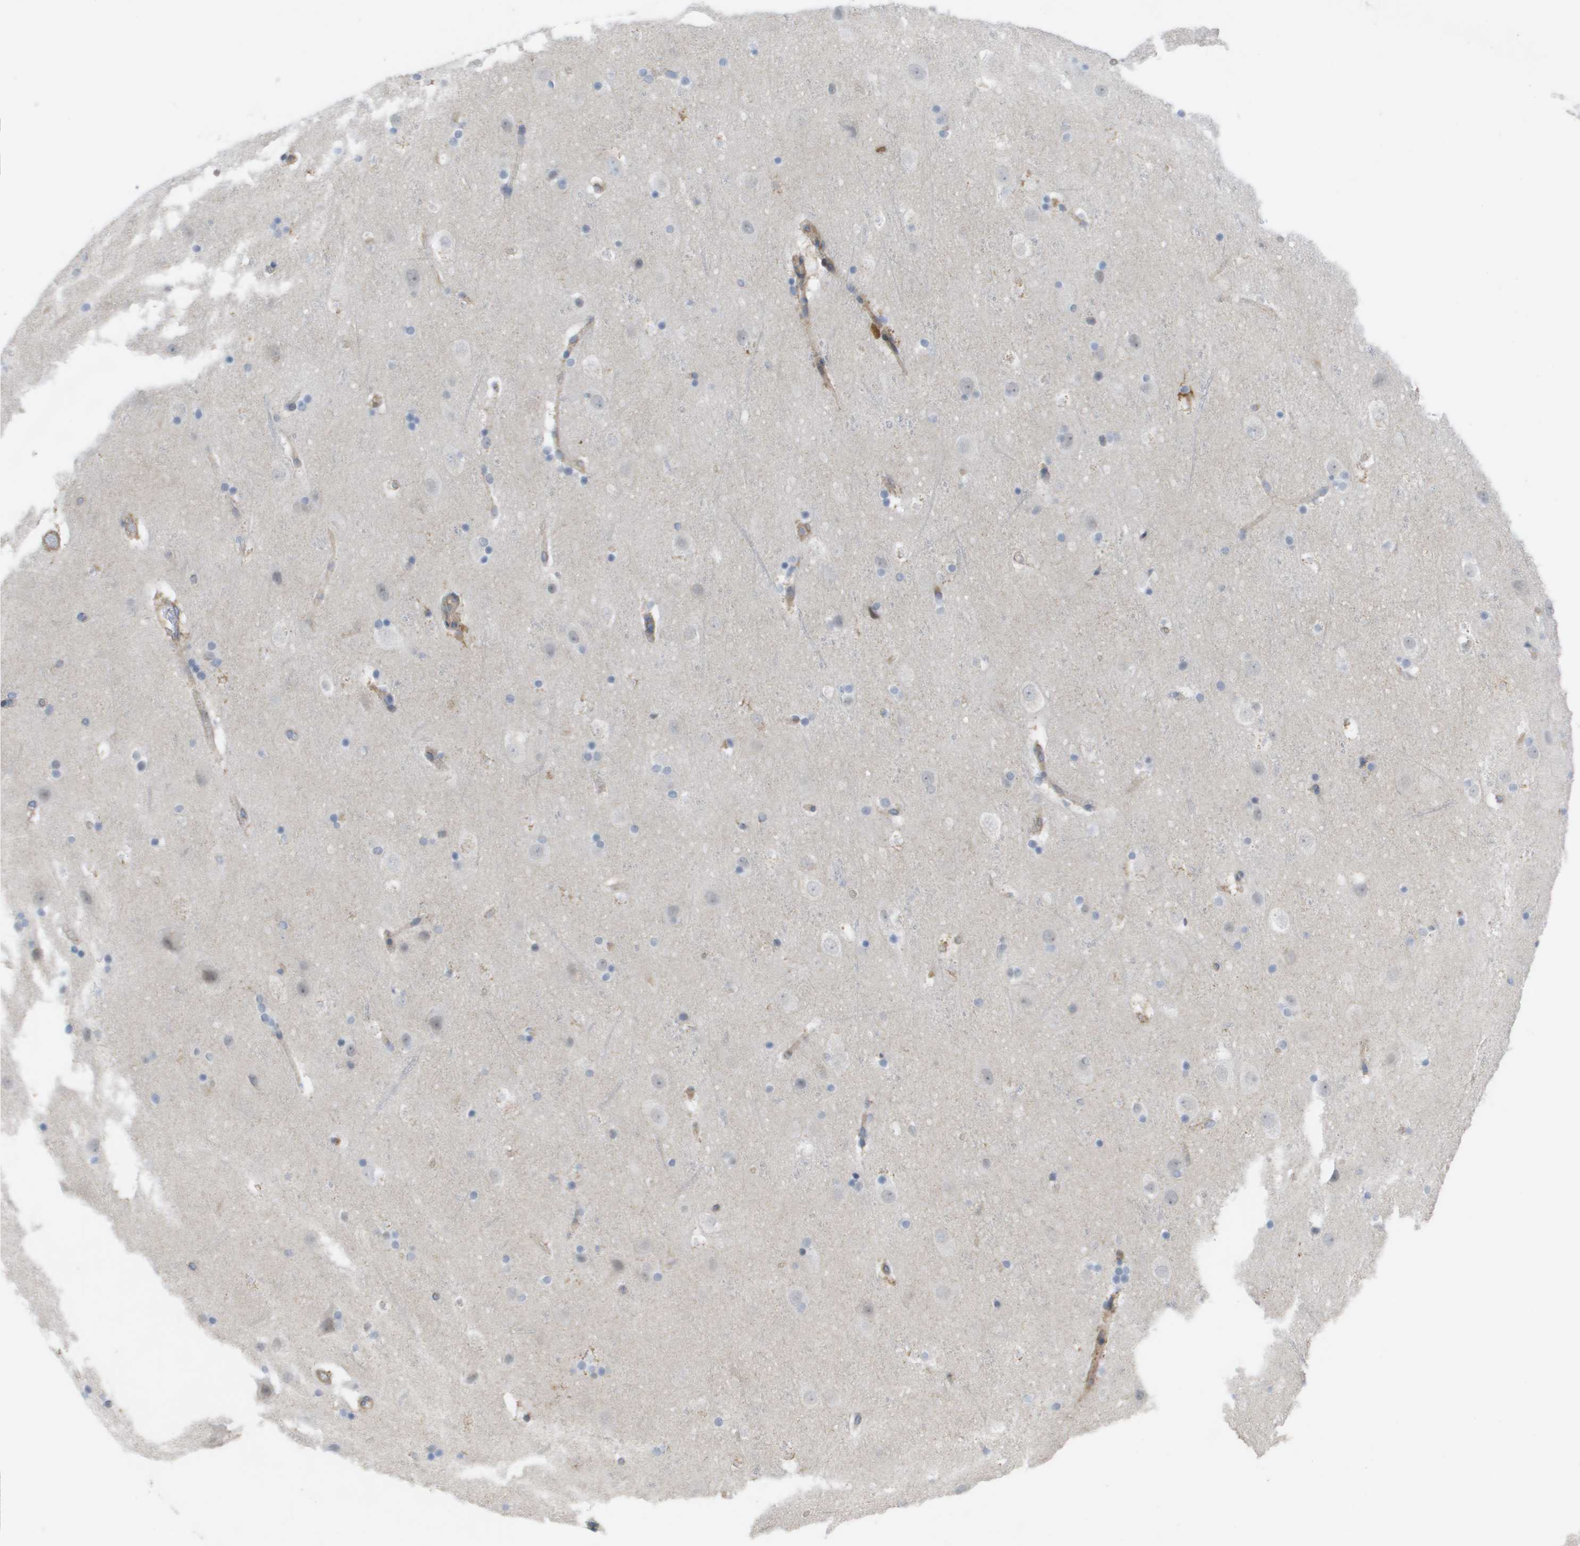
{"staining": {"intensity": "moderate", "quantity": ">75%", "location": "cytoplasmic/membranous"}, "tissue": "cerebral cortex", "cell_type": "Endothelial cells", "image_type": "normal", "snomed": [{"axis": "morphology", "description": "Normal tissue, NOS"}, {"axis": "topography", "description": "Cerebral cortex"}], "caption": "Approximately >75% of endothelial cells in unremarkable cerebral cortex show moderate cytoplasmic/membranous protein staining as visualized by brown immunohistochemical staining.", "gene": "MTARC2", "patient": {"sex": "male", "age": 45}}